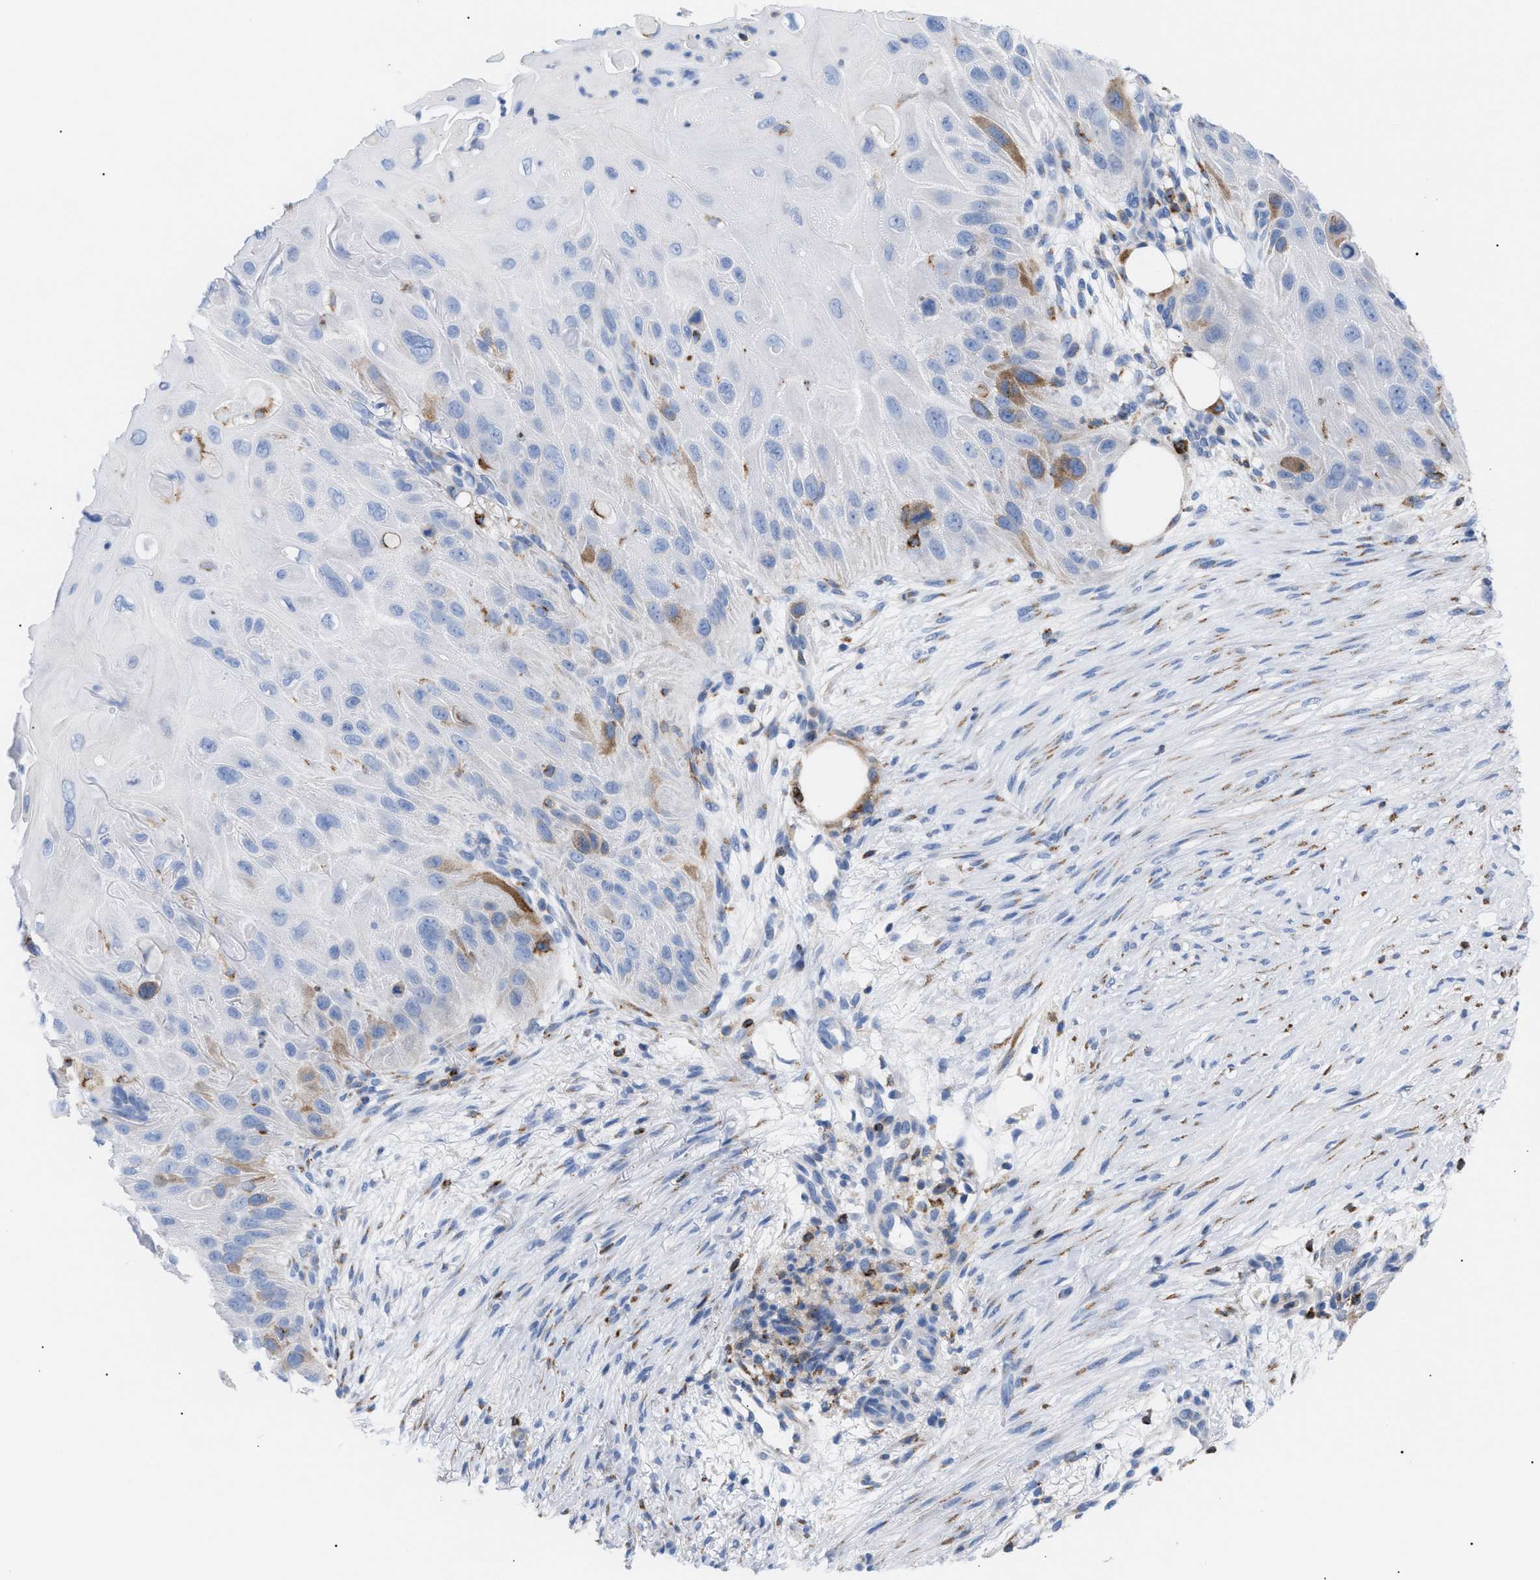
{"staining": {"intensity": "moderate", "quantity": "<25%", "location": "cytoplasmic/membranous"}, "tissue": "skin cancer", "cell_type": "Tumor cells", "image_type": "cancer", "snomed": [{"axis": "morphology", "description": "Squamous cell carcinoma, NOS"}, {"axis": "topography", "description": "Skin"}], "caption": "Skin cancer (squamous cell carcinoma) was stained to show a protein in brown. There is low levels of moderate cytoplasmic/membranous positivity in approximately <25% of tumor cells.", "gene": "TACC3", "patient": {"sex": "female", "age": 77}}